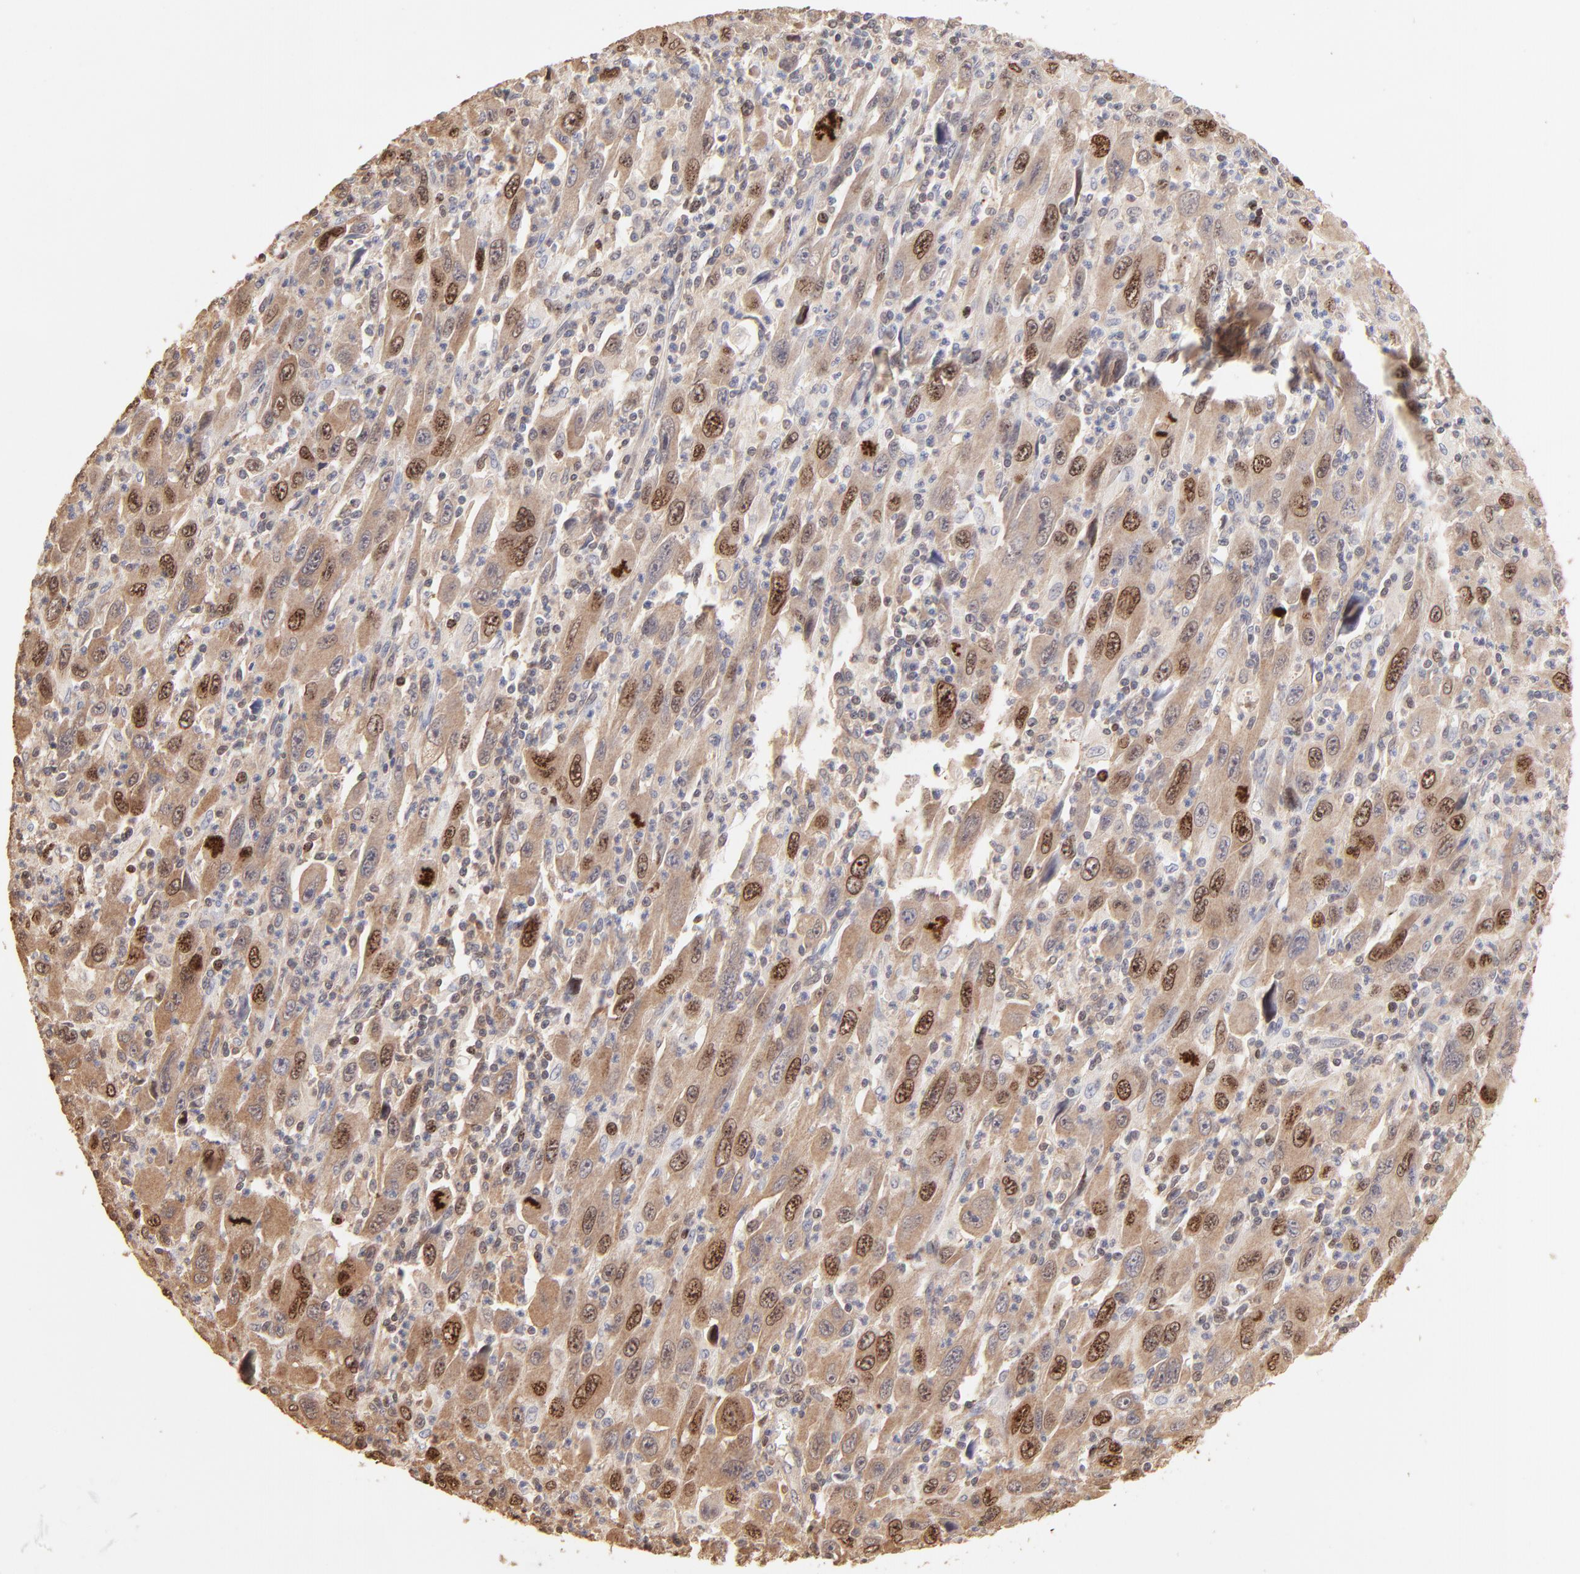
{"staining": {"intensity": "moderate", "quantity": "25%-75%", "location": "cytoplasmic/membranous,nuclear"}, "tissue": "melanoma", "cell_type": "Tumor cells", "image_type": "cancer", "snomed": [{"axis": "morphology", "description": "Malignant melanoma, Metastatic site"}, {"axis": "topography", "description": "Skin"}], "caption": "Immunohistochemical staining of melanoma demonstrates medium levels of moderate cytoplasmic/membranous and nuclear protein staining in approximately 25%-75% of tumor cells. (DAB IHC with brightfield microscopy, high magnification).", "gene": "BIRC5", "patient": {"sex": "female", "age": 56}}